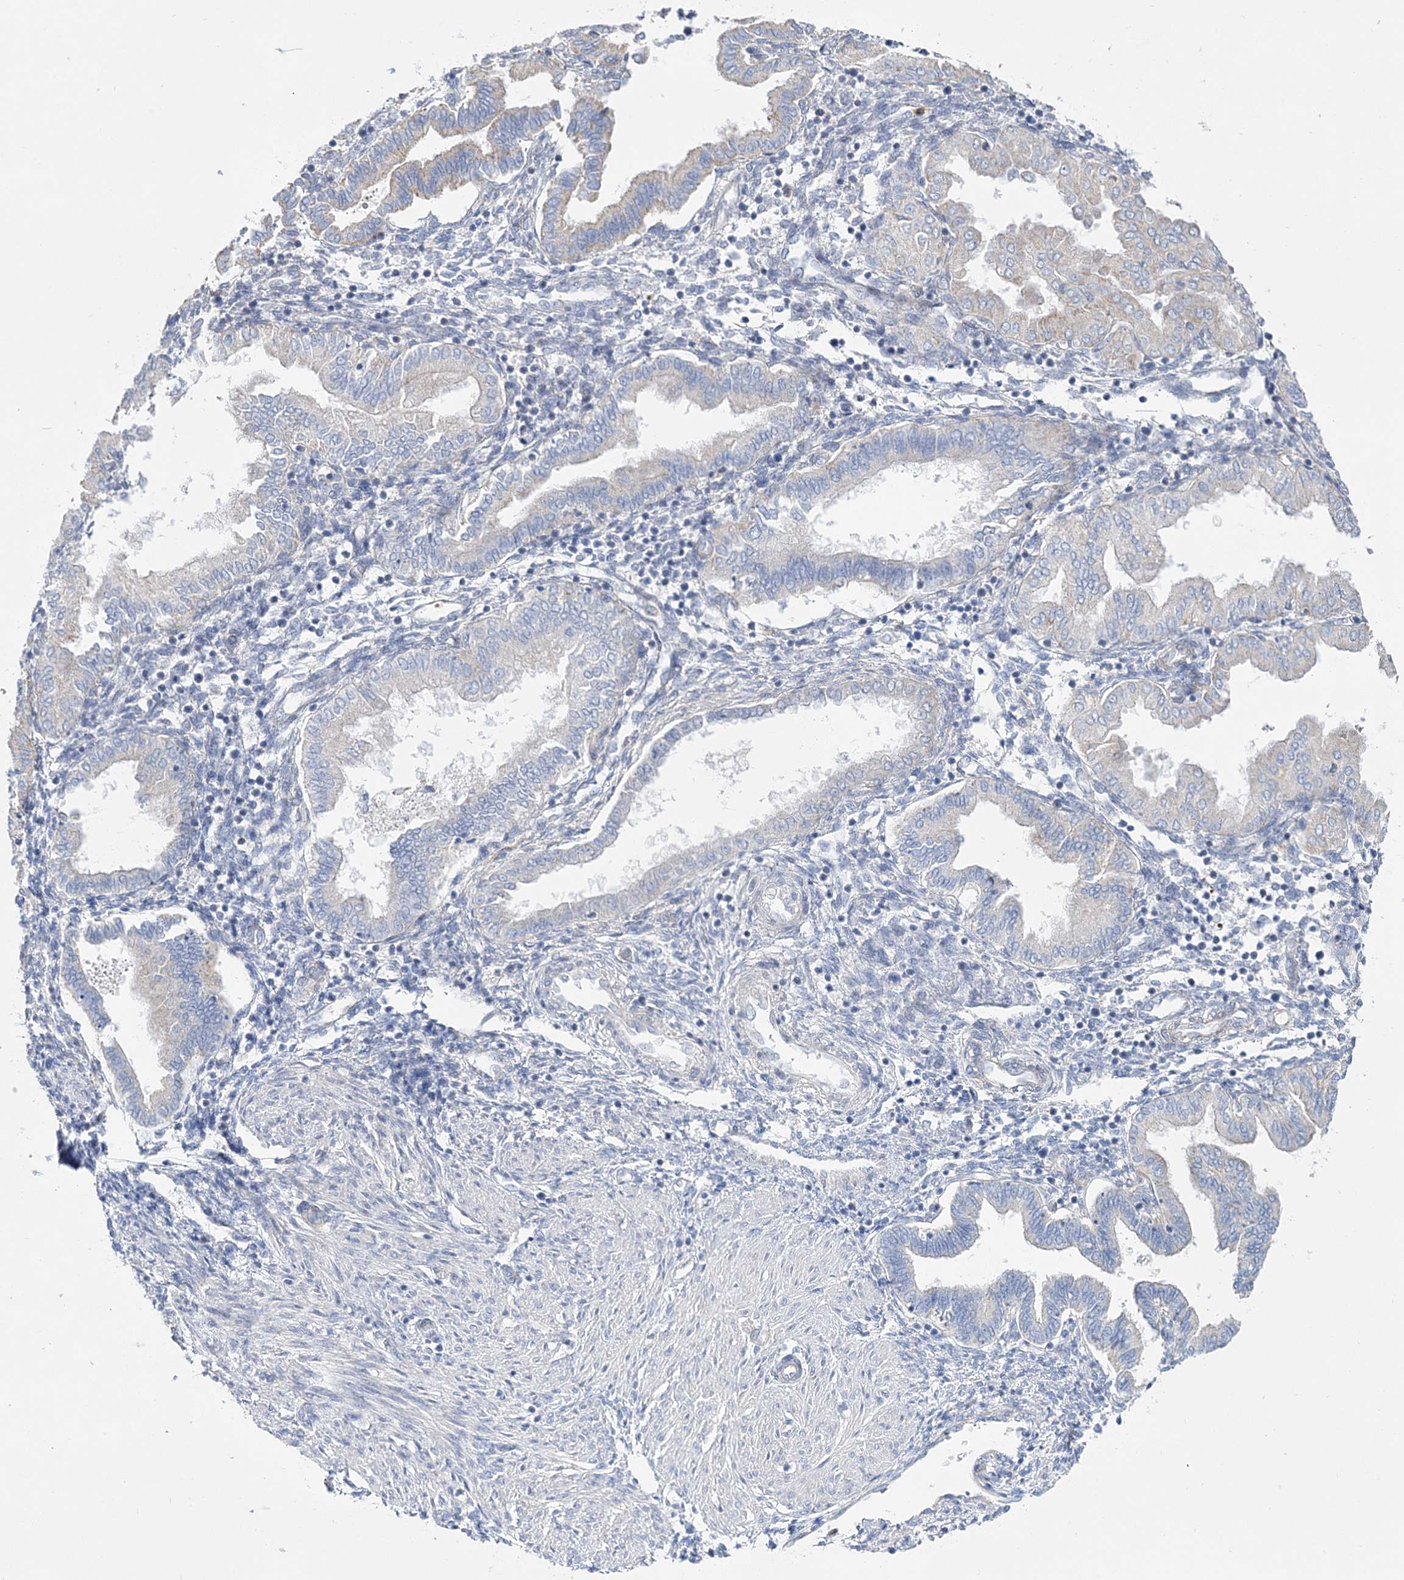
{"staining": {"intensity": "negative", "quantity": "none", "location": "none"}, "tissue": "endometrium", "cell_type": "Cells in endometrial stroma", "image_type": "normal", "snomed": [{"axis": "morphology", "description": "Normal tissue, NOS"}, {"axis": "topography", "description": "Endometrium"}], "caption": "Cells in endometrial stroma show no significant staining in benign endometrium. Nuclei are stained in blue.", "gene": "ANO1", "patient": {"sex": "female", "age": 53}}